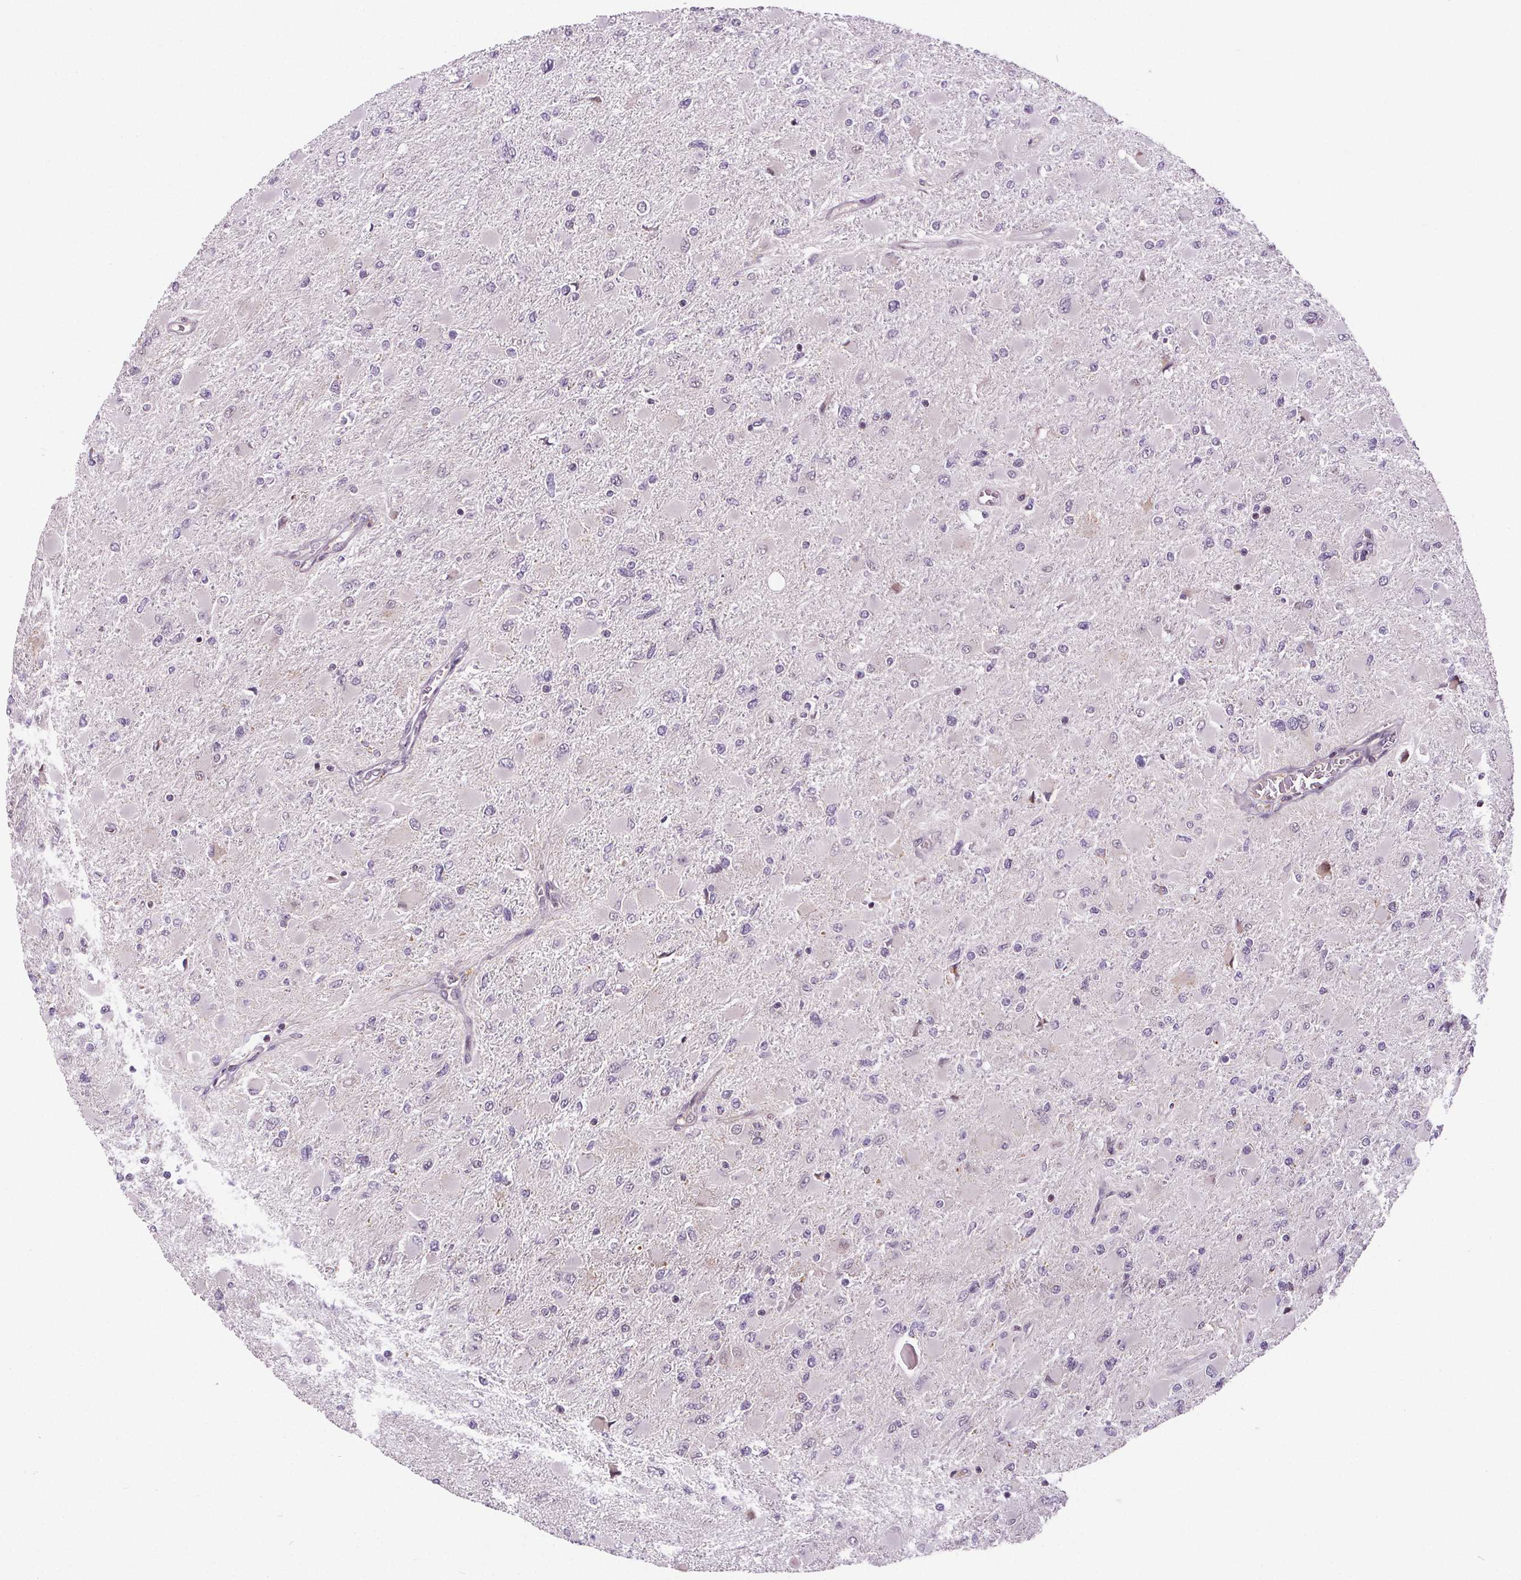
{"staining": {"intensity": "negative", "quantity": "none", "location": "none"}, "tissue": "glioma", "cell_type": "Tumor cells", "image_type": "cancer", "snomed": [{"axis": "morphology", "description": "Glioma, malignant, High grade"}, {"axis": "topography", "description": "Cerebral cortex"}], "caption": "Immunohistochemistry of human glioma displays no positivity in tumor cells.", "gene": "SUCLA2", "patient": {"sex": "female", "age": 36}}